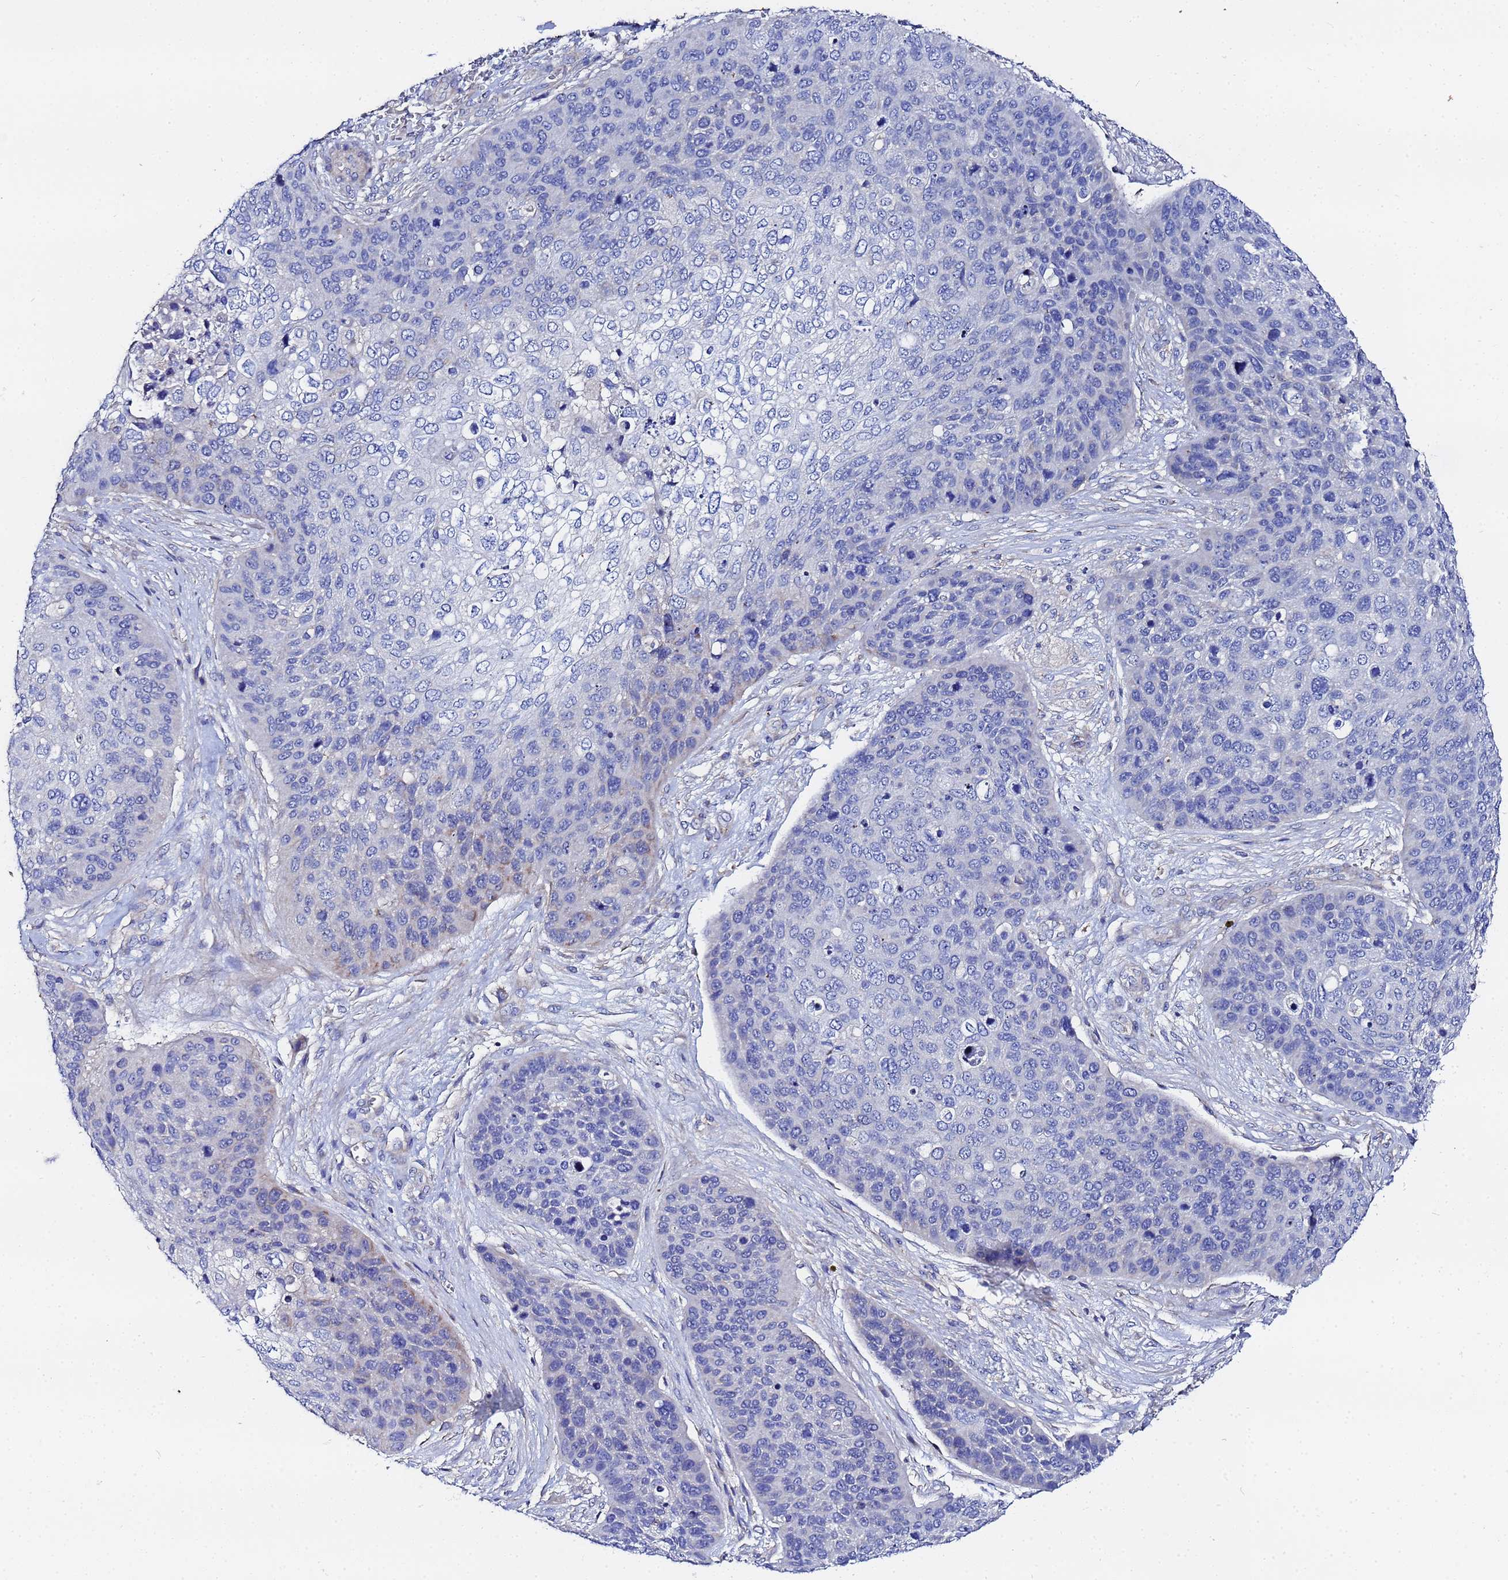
{"staining": {"intensity": "negative", "quantity": "none", "location": "none"}, "tissue": "skin cancer", "cell_type": "Tumor cells", "image_type": "cancer", "snomed": [{"axis": "morphology", "description": "Basal cell carcinoma"}, {"axis": "topography", "description": "Skin"}], "caption": "This is a histopathology image of IHC staining of skin cancer, which shows no staining in tumor cells.", "gene": "FAHD2A", "patient": {"sex": "female", "age": 74}}